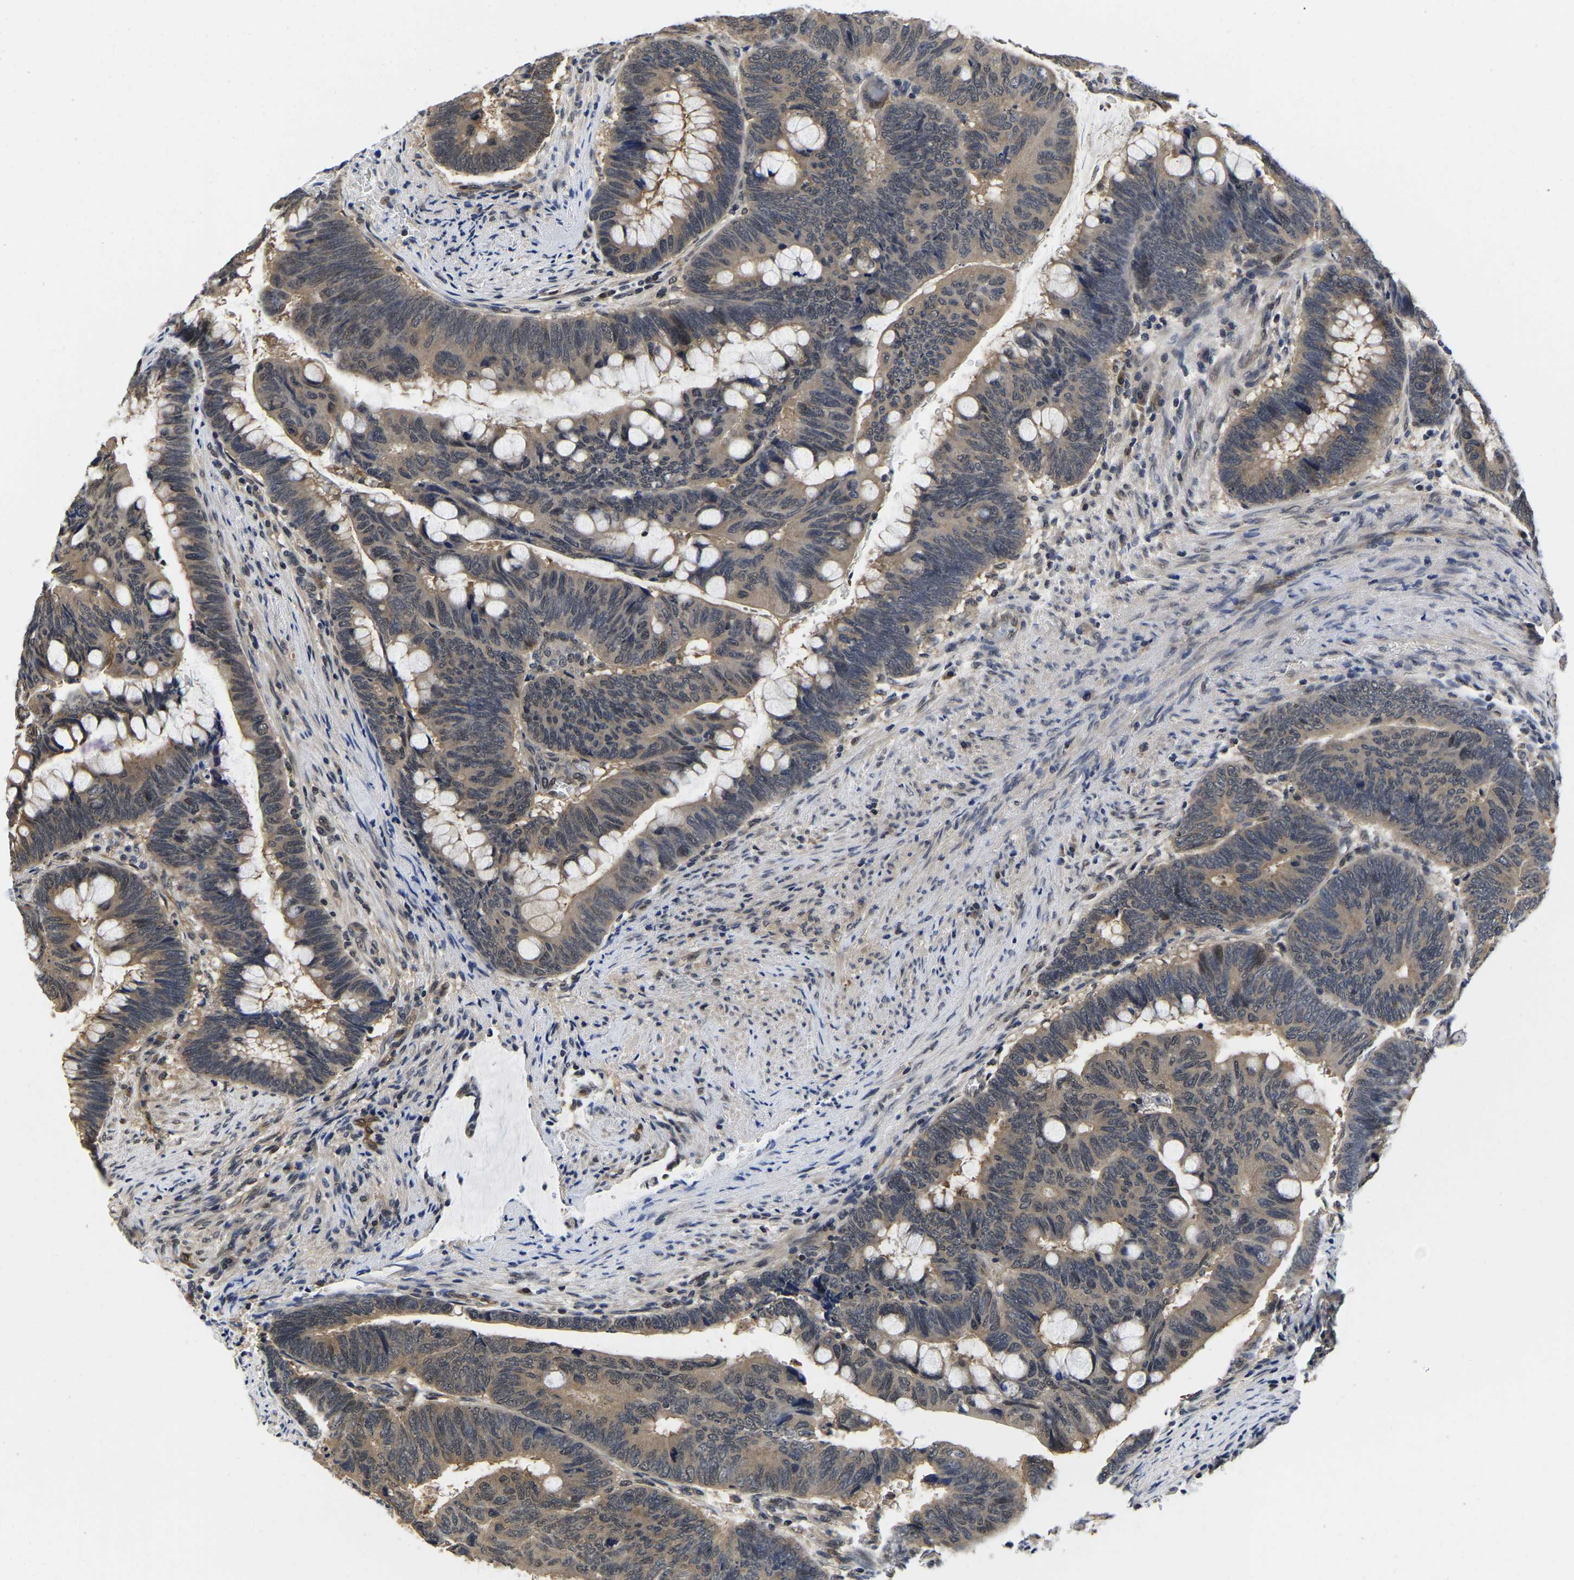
{"staining": {"intensity": "weak", "quantity": ">75%", "location": "cytoplasmic/membranous,nuclear"}, "tissue": "colorectal cancer", "cell_type": "Tumor cells", "image_type": "cancer", "snomed": [{"axis": "morphology", "description": "Normal tissue, NOS"}, {"axis": "morphology", "description": "Adenocarcinoma, NOS"}, {"axis": "topography", "description": "Rectum"}, {"axis": "topography", "description": "Peripheral nerve tissue"}], "caption": "Human colorectal adenocarcinoma stained with a protein marker shows weak staining in tumor cells.", "gene": "MCOLN2", "patient": {"sex": "male", "age": 92}}